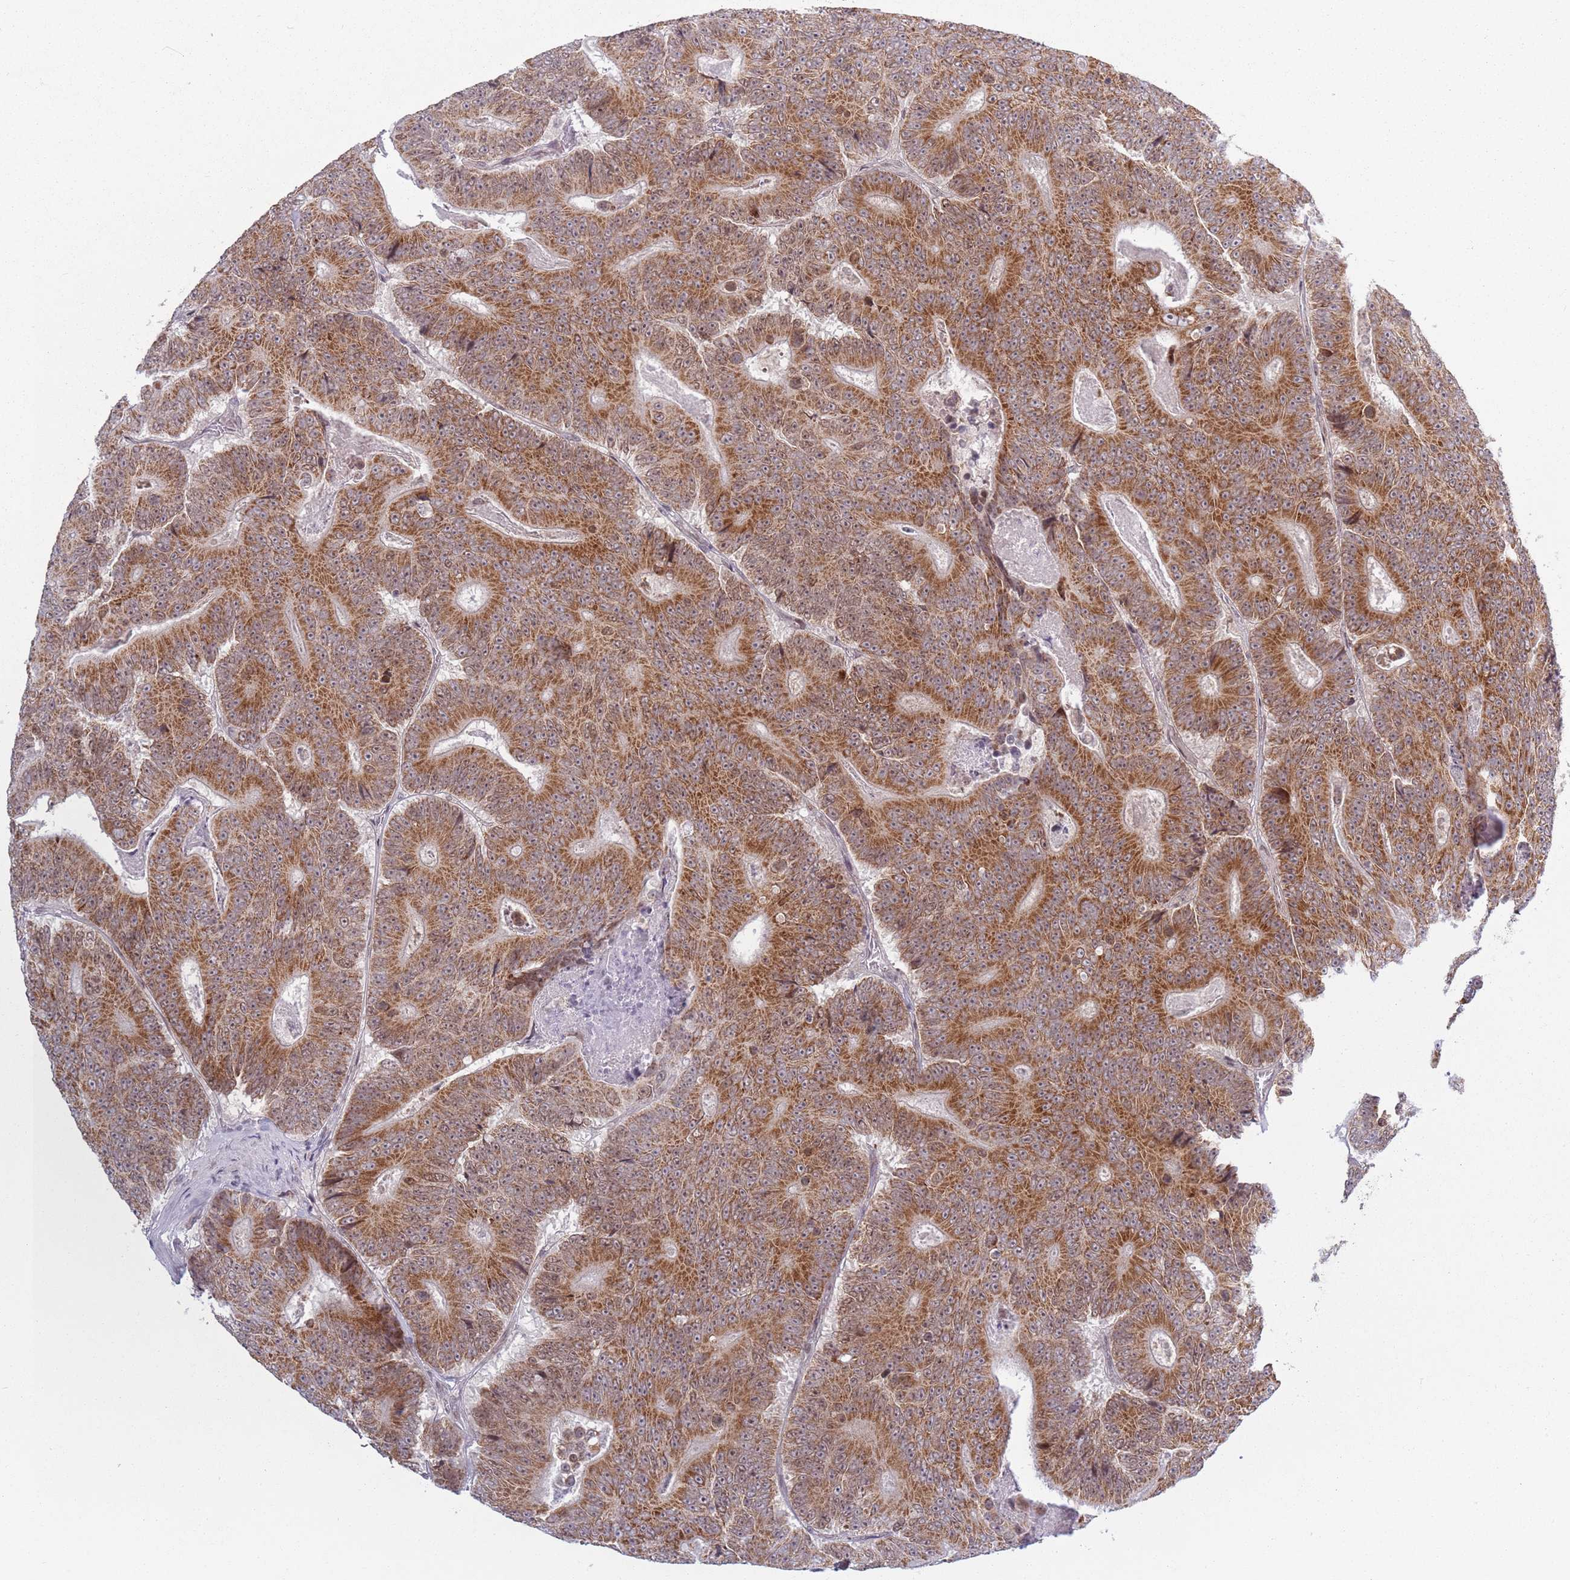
{"staining": {"intensity": "moderate", "quantity": ">75%", "location": "cytoplasmic/membranous"}, "tissue": "colorectal cancer", "cell_type": "Tumor cells", "image_type": "cancer", "snomed": [{"axis": "morphology", "description": "Adenocarcinoma, NOS"}, {"axis": "topography", "description": "Colon"}], "caption": "Protein staining of colorectal cancer tissue shows moderate cytoplasmic/membranous staining in about >75% of tumor cells.", "gene": "MRPL34", "patient": {"sex": "male", "age": 83}}